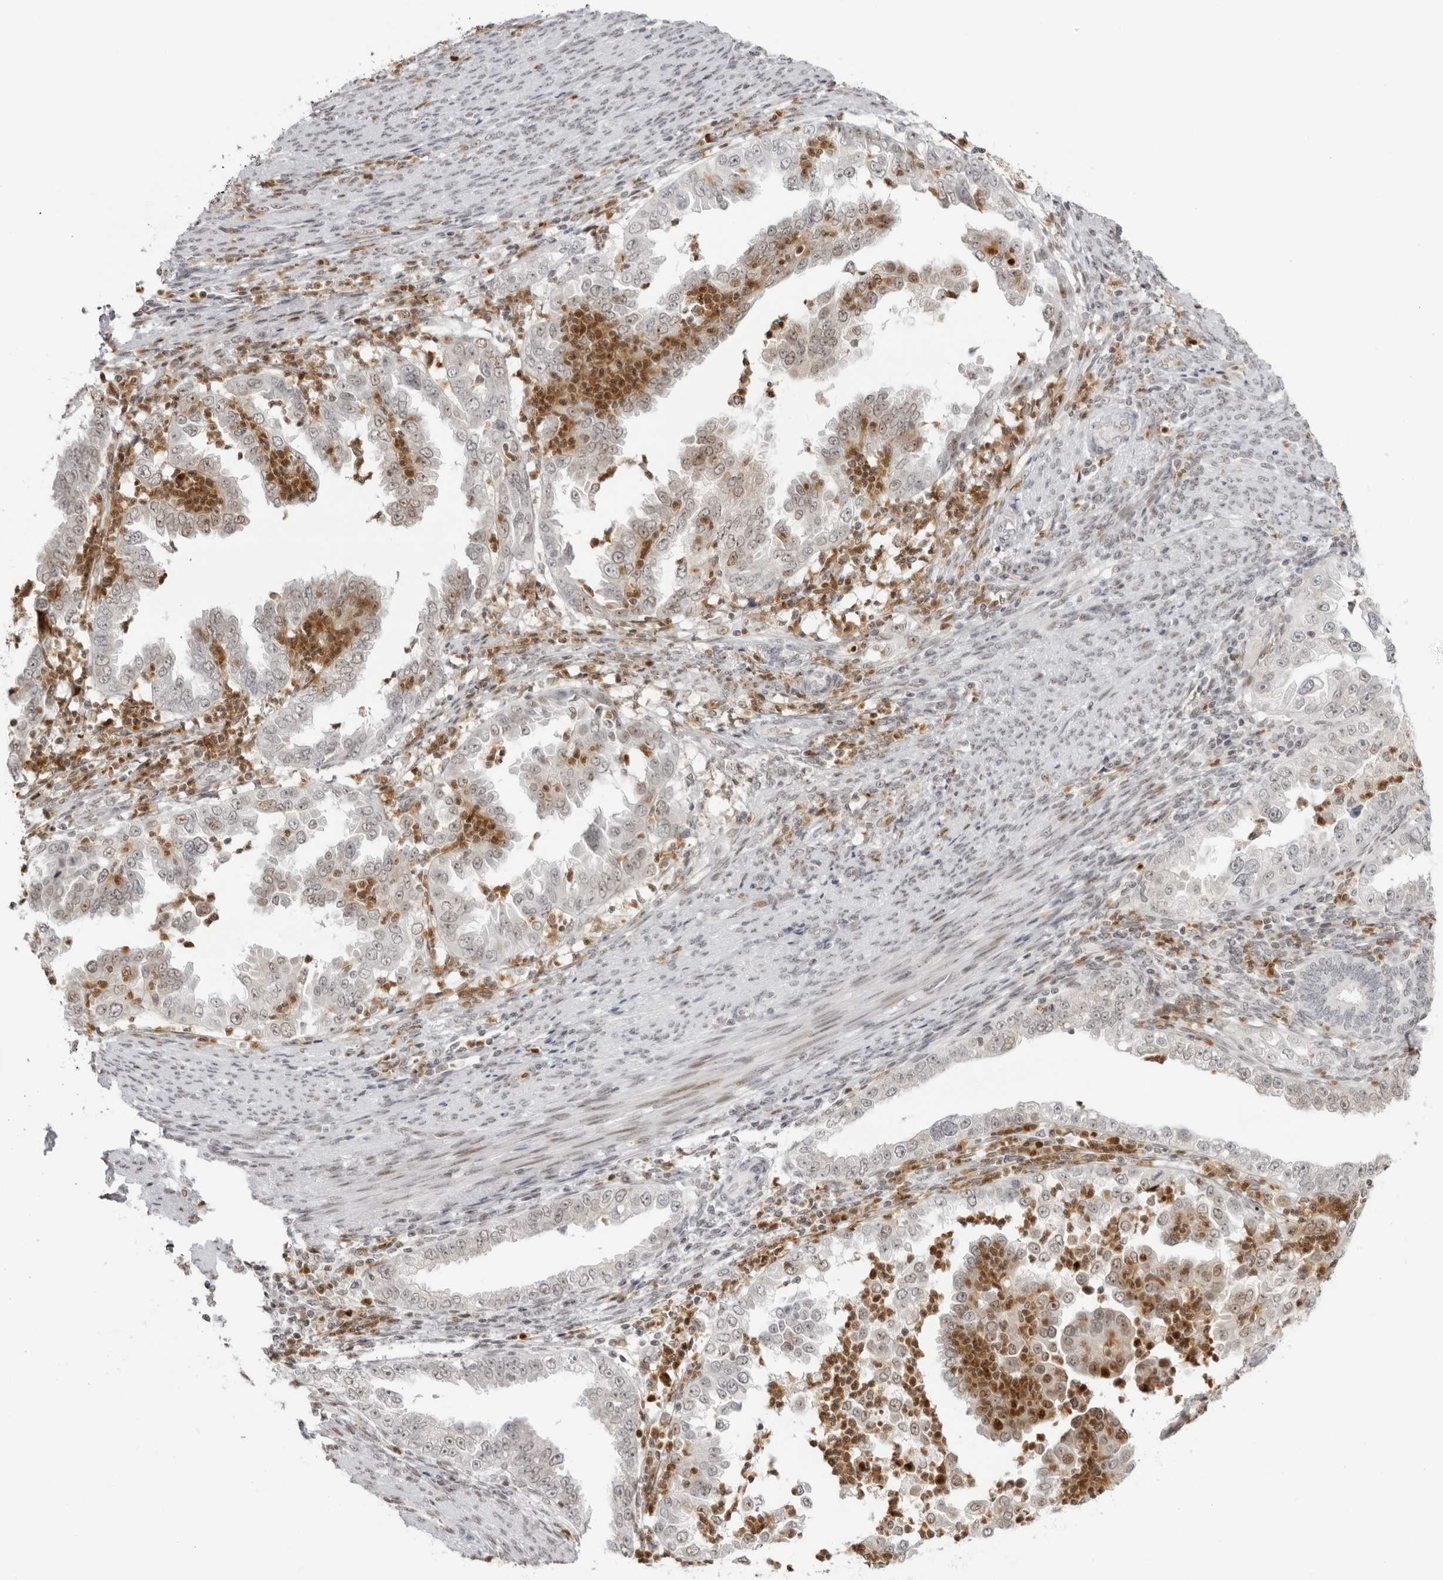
{"staining": {"intensity": "moderate", "quantity": "<25%", "location": "nuclear"}, "tissue": "endometrial cancer", "cell_type": "Tumor cells", "image_type": "cancer", "snomed": [{"axis": "morphology", "description": "Adenocarcinoma, NOS"}, {"axis": "topography", "description": "Endometrium"}], "caption": "An image showing moderate nuclear staining in approximately <25% of tumor cells in endometrial adenocarcinoma, as visualized by brown immunohistochemical staining.", "gene": "RNF146", "patient": {"sex": "female", "age": 85}}